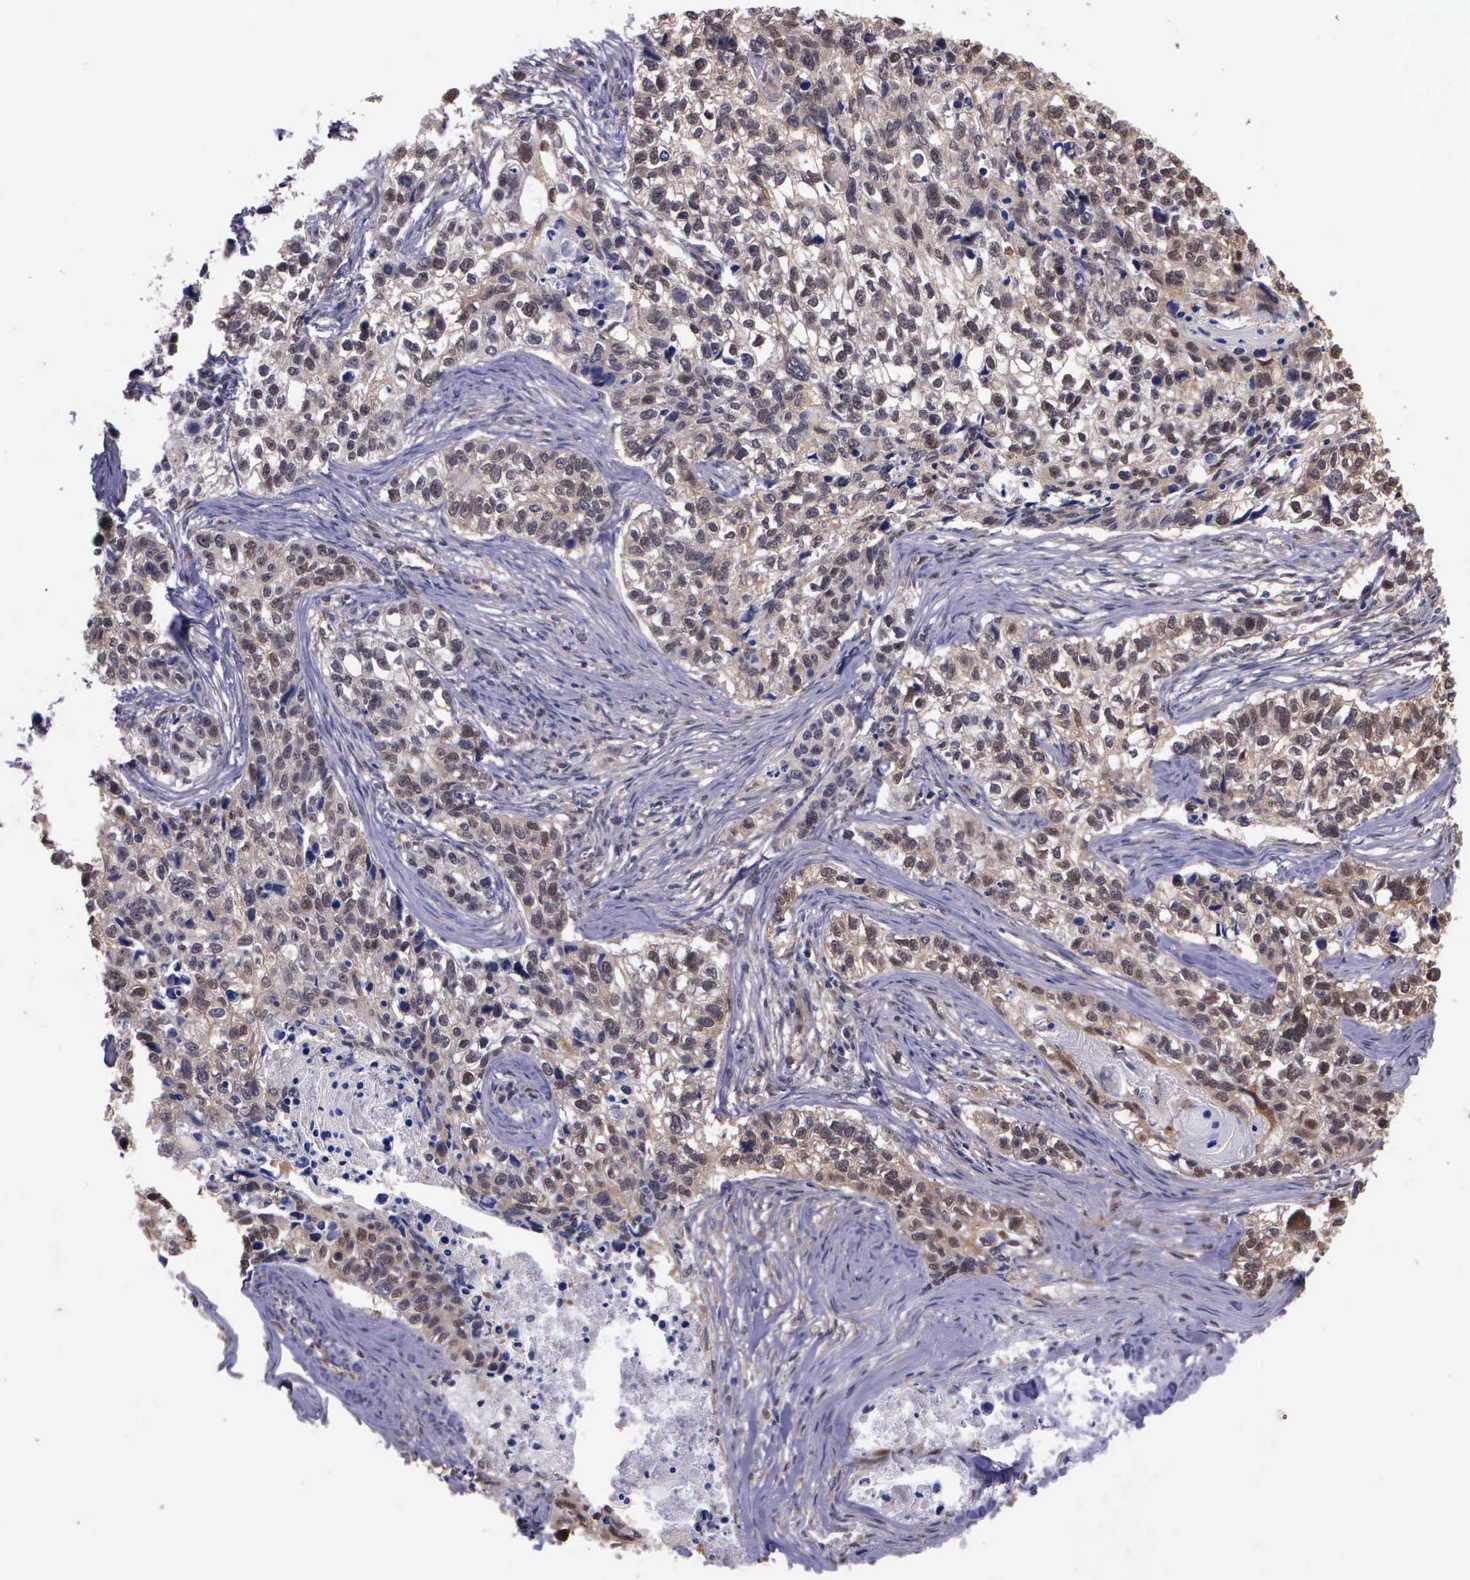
{"staining": {"intensity": "weak", "quantity": "25%-75%", "location": "cytoplasmic/membranous,nuclear"}, "tissue": "lung cancer", "cell_type": "Tumor cells", "image_type": "cancer", "snomed": [{"axis": "morphology", "description": "Squamous cell carcinoma, NOS"}, {"axis": "topography", "description": "Lymph node"}, {"axis": "topography", "description": "Lung"}], "caption": "Lung cancer was stained to show a protein in brown. There is low levels of weak cytoplasmic/membranous and nuclear expression in approximately 25%-75% of tumor cells. Using DAB (brown) and hematoxylin (blue) stains, captured at high magnification using brightfield microscopy.", "gene": "PSMC1", "patient": {"sex": "male", "age": 74}}